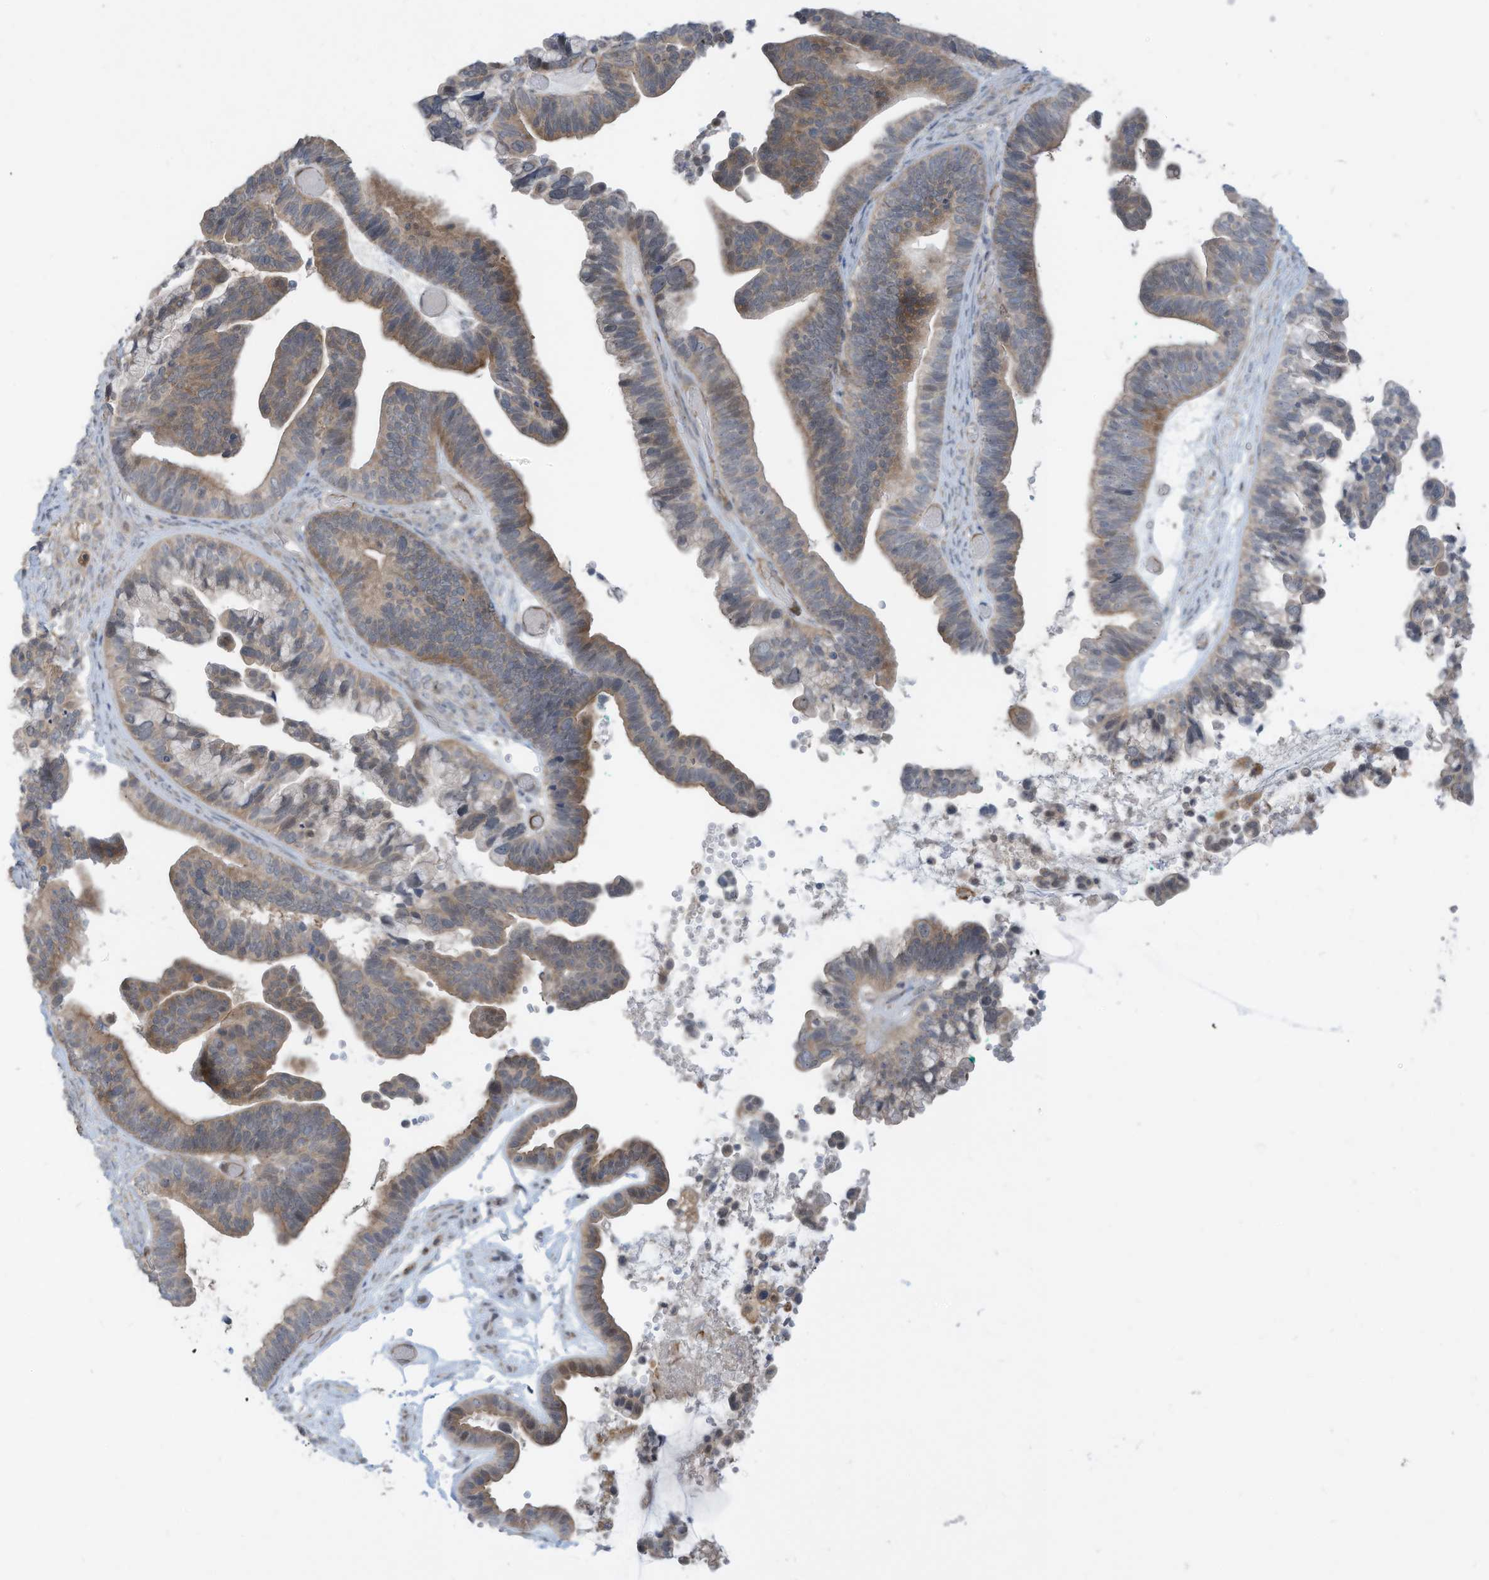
{"staining": {"intensity": "weak", "quantity": ">75%", "location": "cytoplasmic/membranous"}, "tissue": "ovarian cancer", "cell_type": "Tumor cells", "image_type": "cancer", "snomed": [{"axis": "morphology", "description": "Cystadenocarcinoma, serous, NOS"}, {"axis": "topography", "description": "Ovary"}], "caption": "This histopathology image shows immunohistochemistry staining of ovarian cancer (serous cystadenocarcinoma), with low weak cytoplasmic/membranous expression in about >75% of tumor cells.", "gene": "DZIP3", "patient": {"sex": "female", "age": 56}}